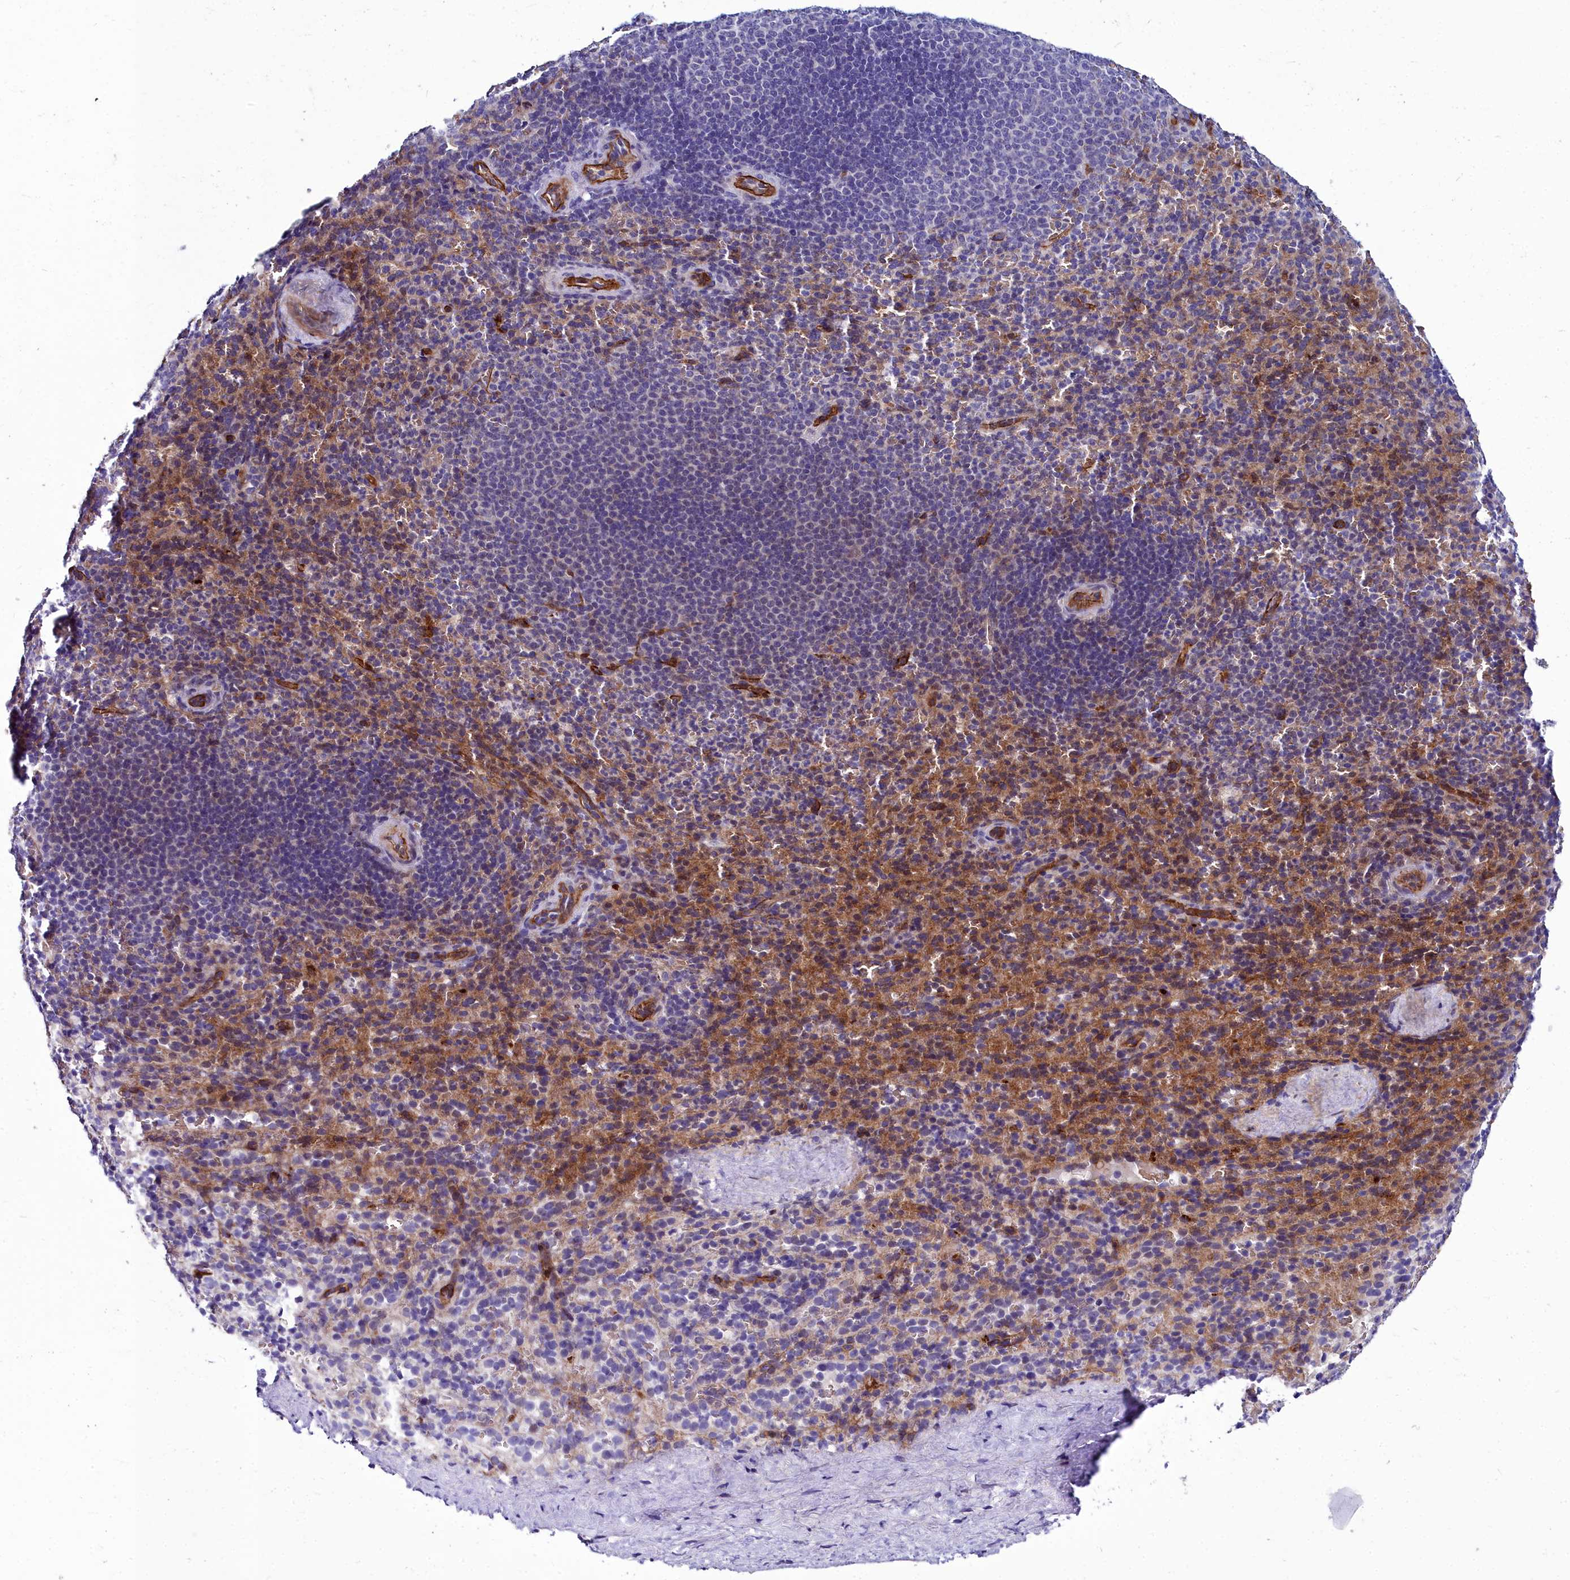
{"staining": {"intensity": "strong", "quantity": "<25%", "location": "cytoplasmic/membranous"}, "tissue": "spleen", "cell_type": "Cells in red pulp", "image_type": "normal", "snomed": [{"axis": "morphology", "description": "Normal tissue, NOS"}, {"axis": "topography", "description": "Spleen"}], "caption": "Protein expression analysis of unremarkable spleen exhibits strong cytoplasmic/membranous expression in about <25% of cells in red pulp.", "gene": "CYP4F11", "patient": {"sex": "female", "age": 21}}